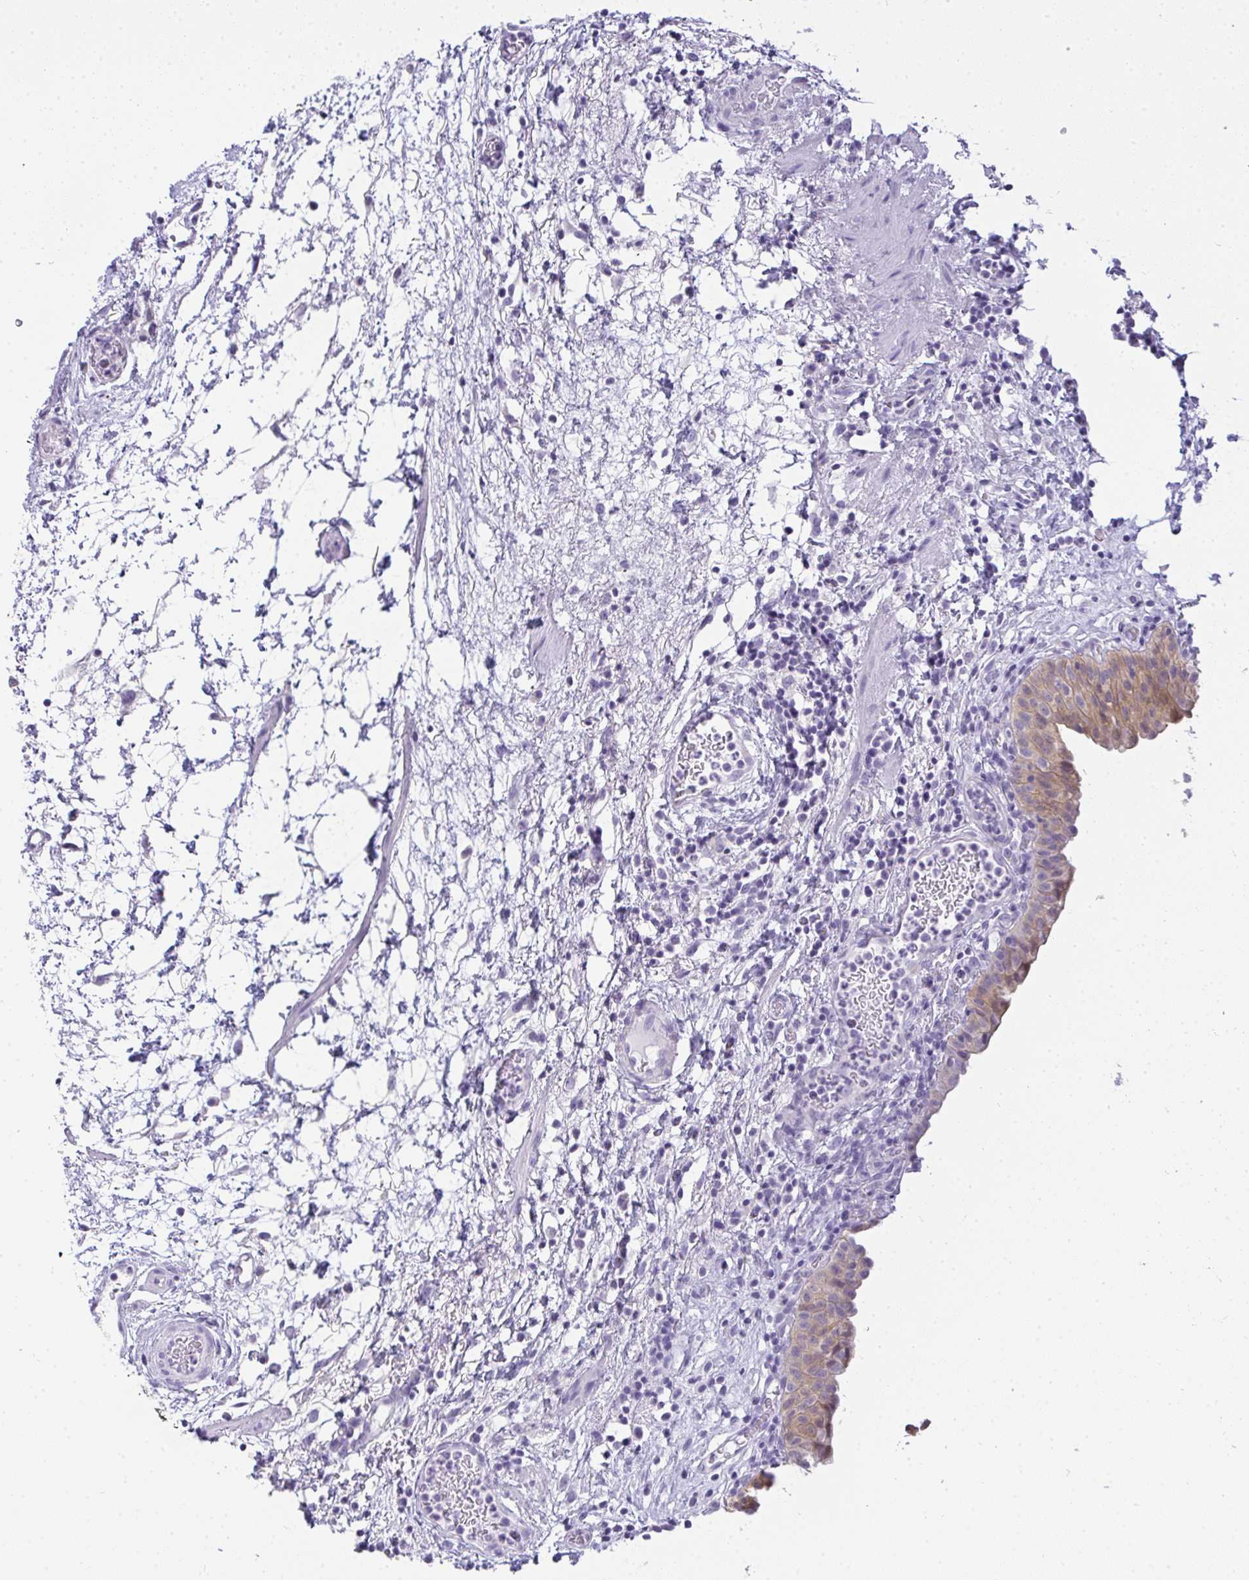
{"staining": {"intensity": "weak", "quantity": "25%-75%", "location": "cytoplasmic/membranous"}, "tissue": "urinary bladder", "cell_type": "Urothelial cells", "image_type": "normal", "snomed": [{"axis": "morphology", "description": "Normal tissue, NOS"}, {"axis": "morphology", "description": "Inflammation, NOS"}, {"axis": "topography", "description": "Urinary bladder"}], "caption": "Immunohistochemical staining of normal urinary bladder displays weak cytoplasmic/membranous protein staining in about 25%-75% of urothelial cells.", "gene": "GSDMB", "patient": {"sex": "male", "age": 57}}